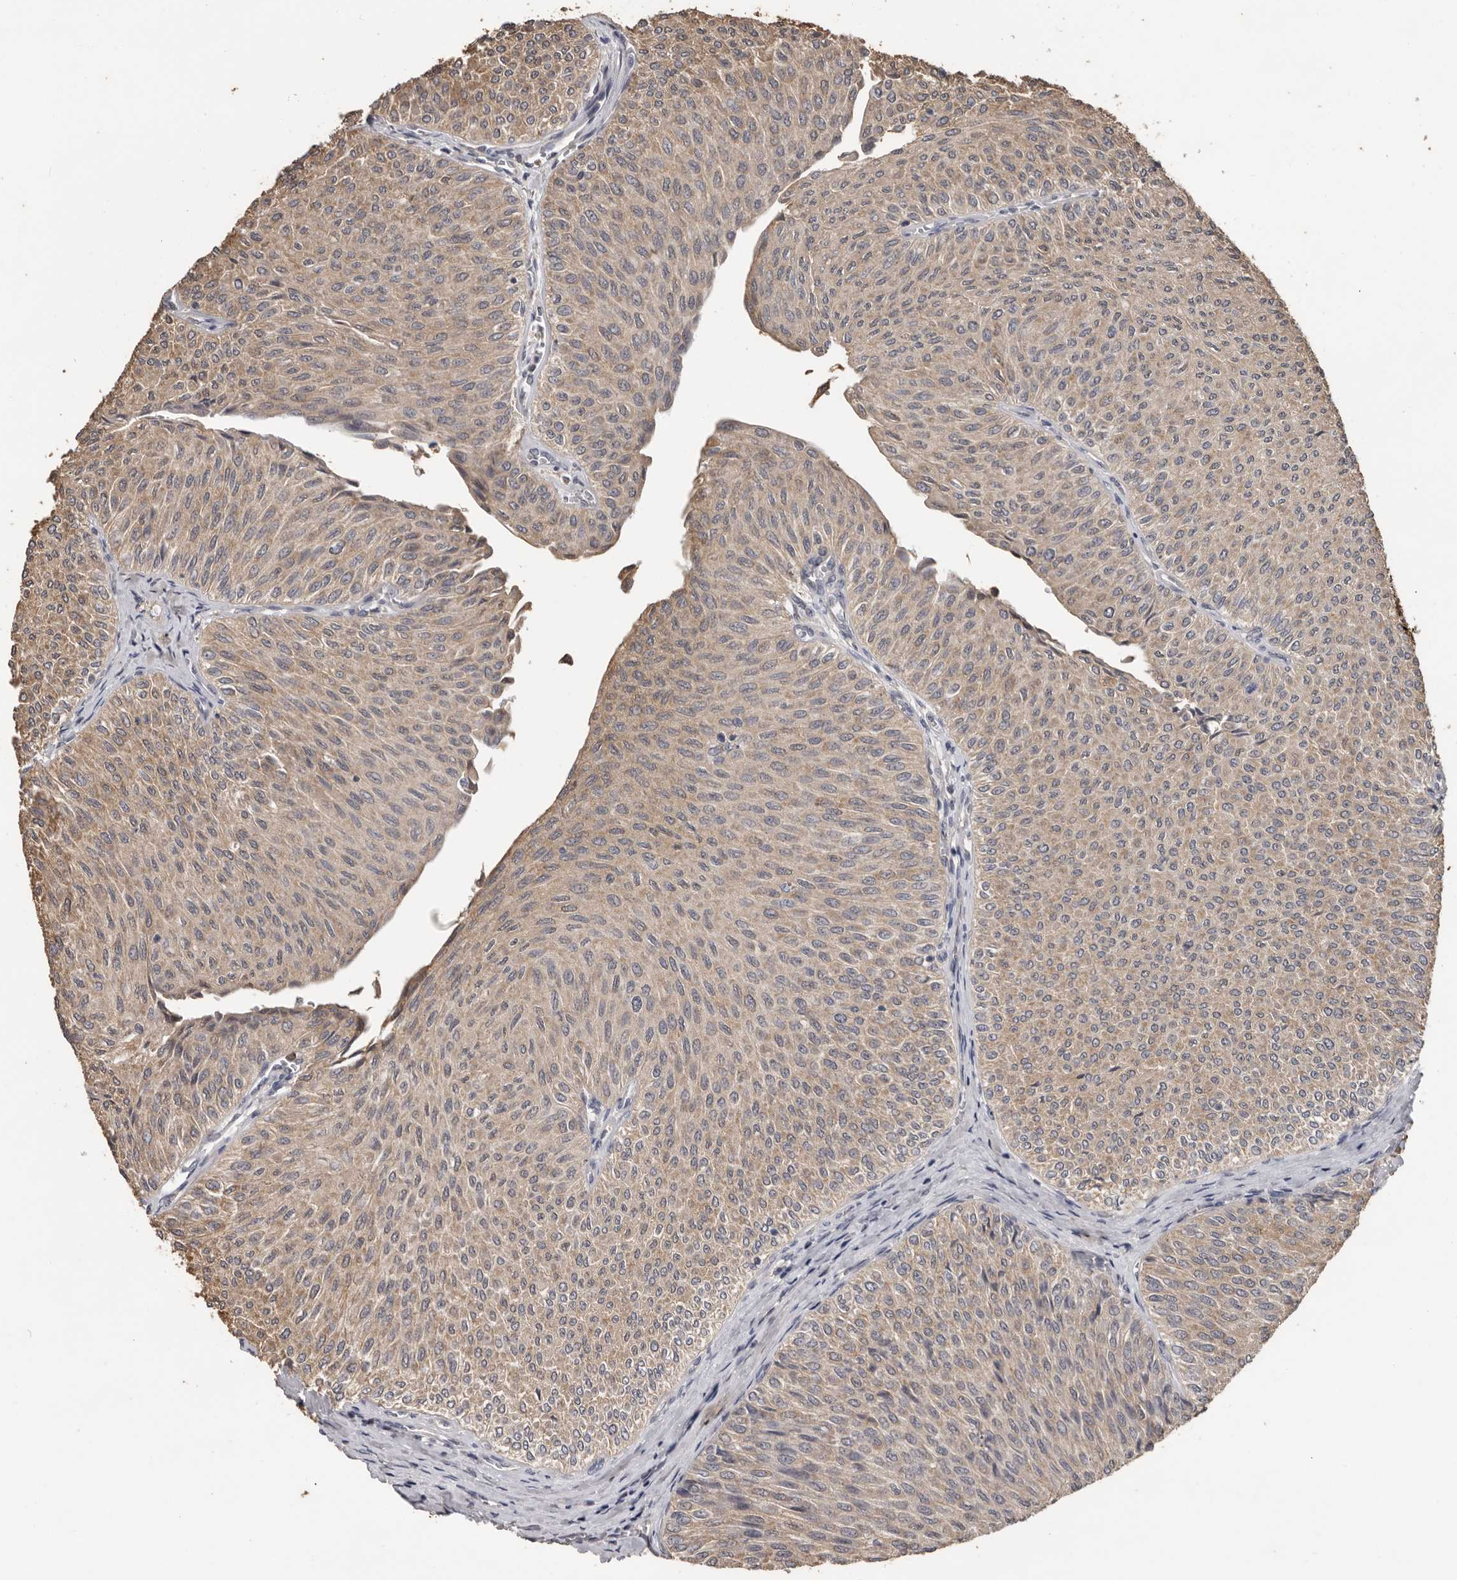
{"staining": {"intensity": "weak", "quantity": ">75%", "location": "cytoplasmic/membranous"}, "tissue": "urothelial cancer", "cell_type": "Tumor cells", "image_type": "cancer", "snomed": [{"axis": "morphology", "description": "Urothelial carcinoma, Low grade"}, {"axis": "topography", "description": "Urinary bladder"}], "caption": "Protein staining of urothelial carcinoma (low-grade) tissue displays weak cytoplasmic/membranous expression in approximately >75% of tumor cells.", "gene": "MTF1", "patient": {"sex": "male", "age": 78}}